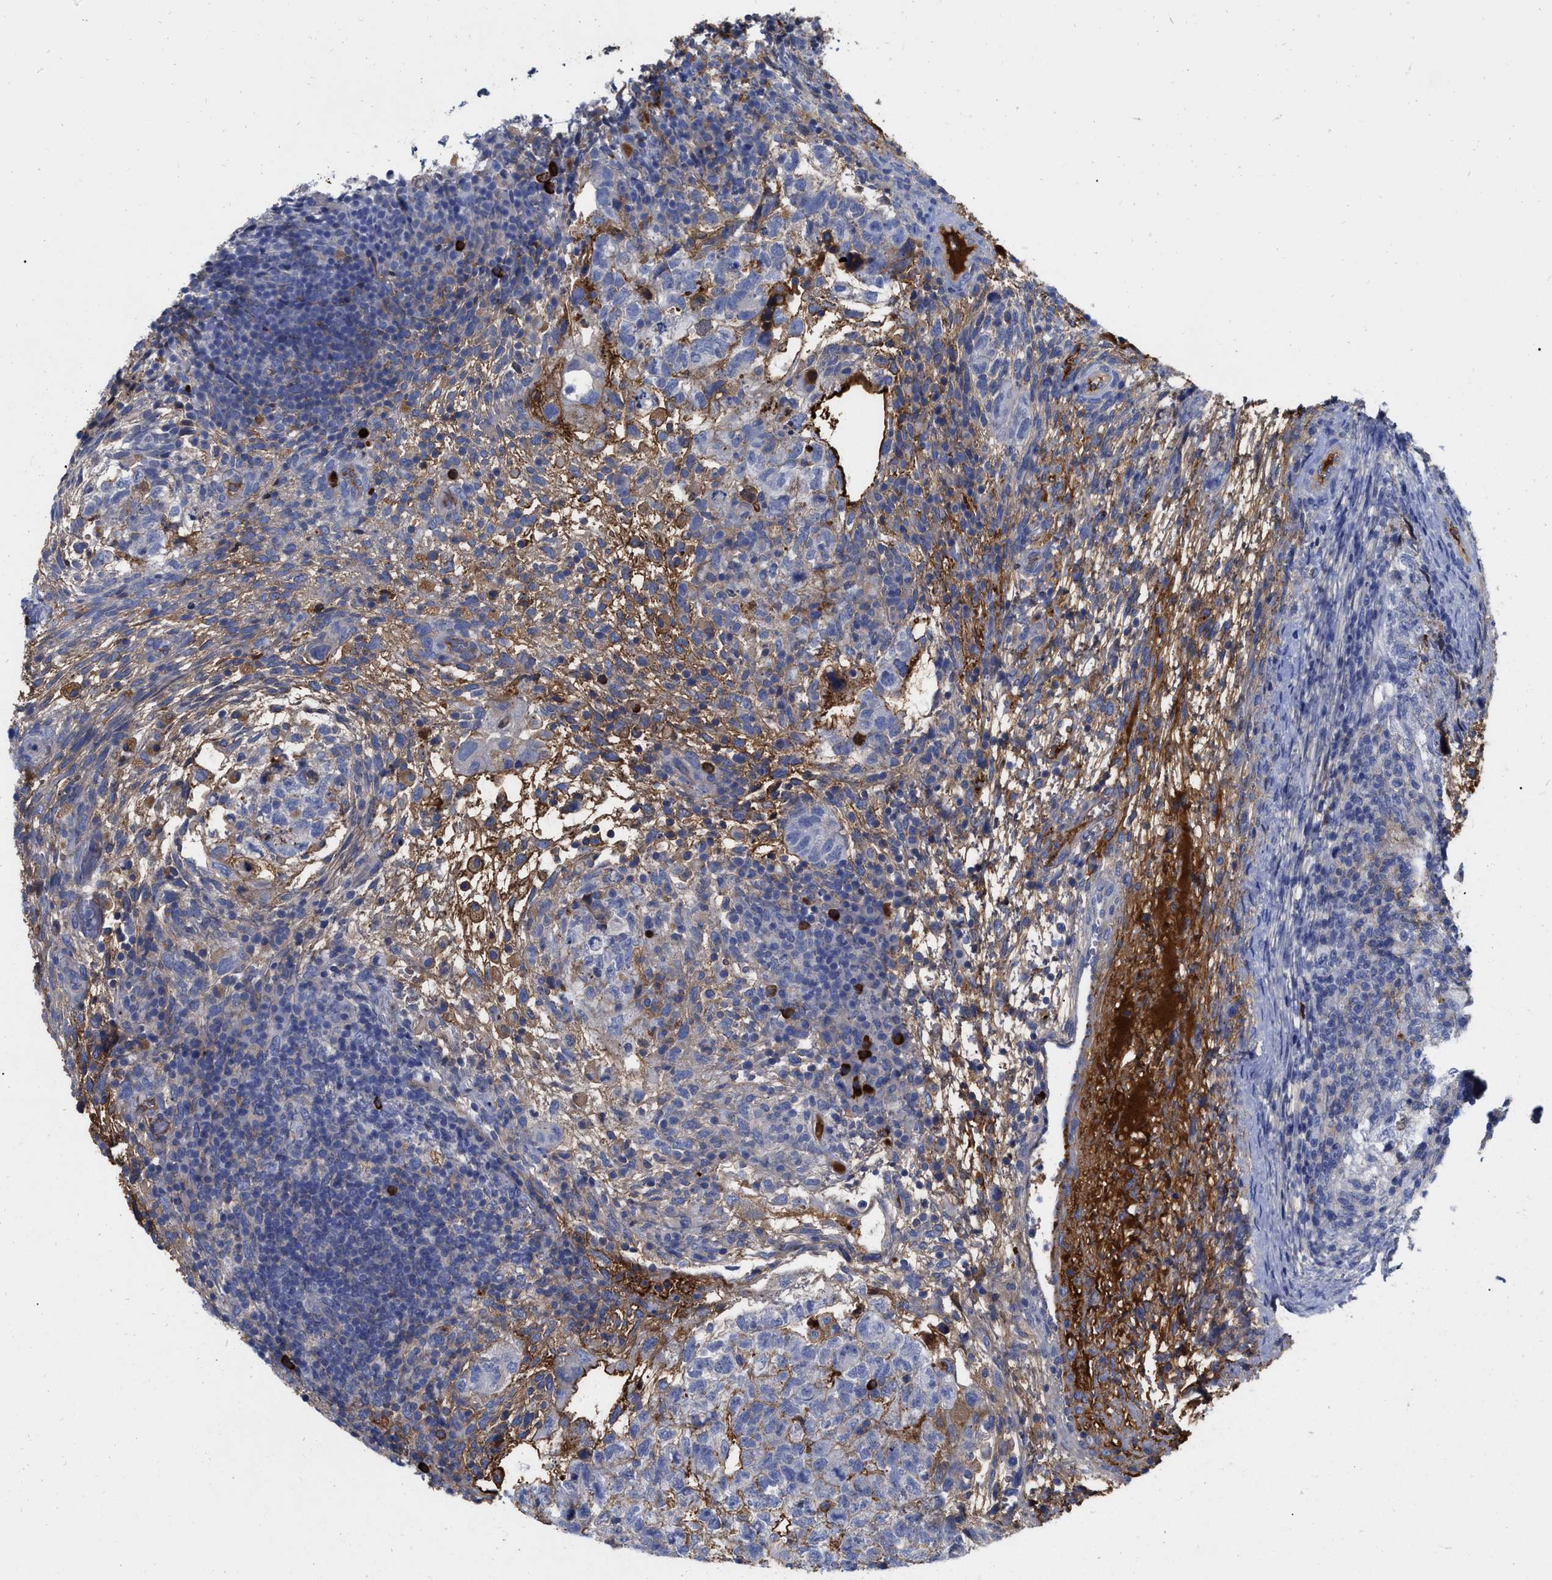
{"staining": {"intensity": "negative", "quantity": "none", "location": "none"}, "tissue": "testis cancer", "cell_type": "Tumor cells", "image_type": "cancer", "snomed": [{"axis": "morphology", "description": "Carcinoma, Embryonal, NOS"}, {"axis": "topography", "description": "Testis"}], "caption": "Tumor cells show no significant staining in testis cancer (embryonal carcinoma).", "gene": "IGHV5-51", "patient": {"sex": "male", "age": 36}}